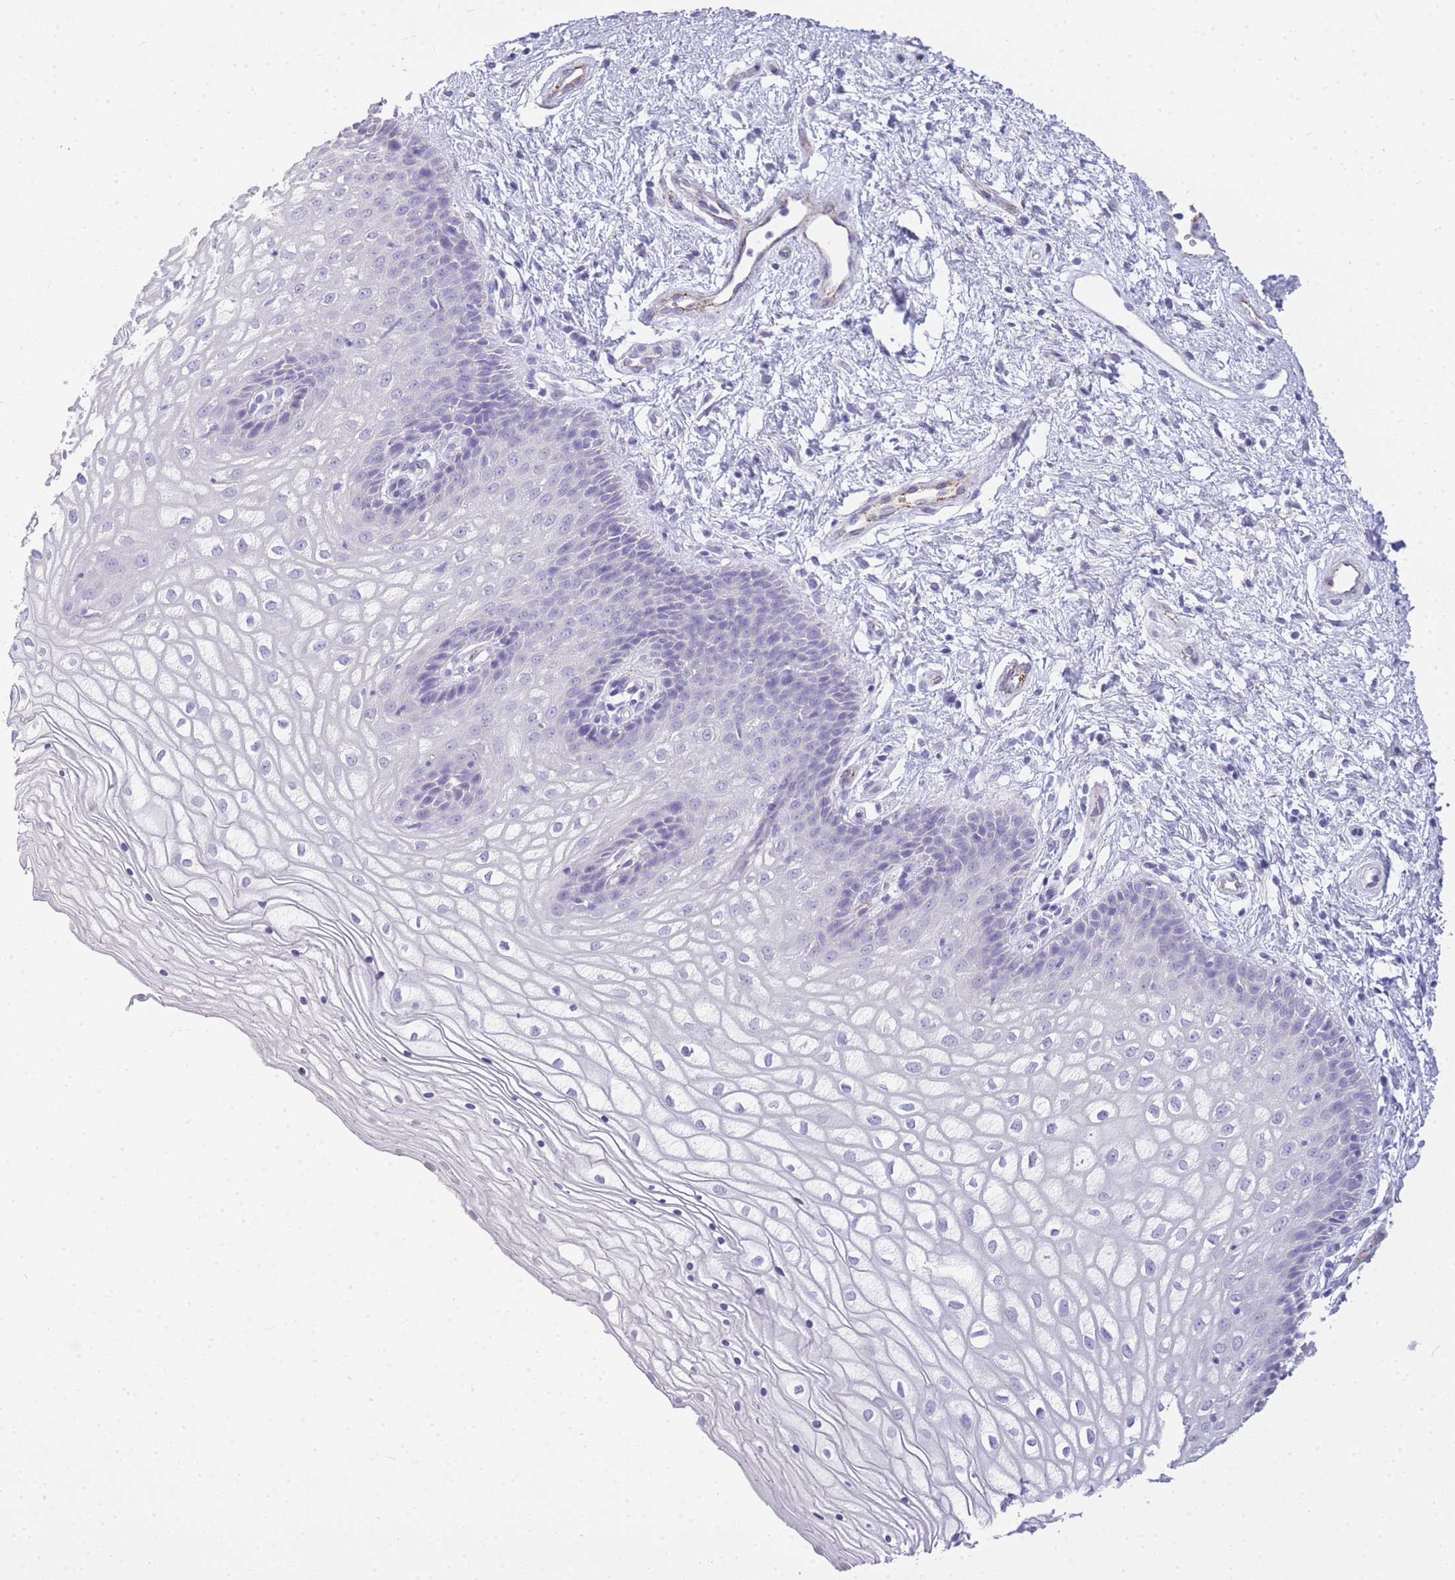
{"staining": {"intensity": "negative", "quantity": "none", "location": "none"}, "tissue": "vagina", "cell_type": "Squamous epithelial cells", "image_type": "normal", "snomed": [{"axis": "morphology", "description": "Normal tissue, NOS"}, {"axis": "topography", "description": "Vagina"}], "caption": "Immunohistochemistry of unremarkable vagina reveals no positivity in squamous epithelial cells.", "gene": "RHO", "patient": {"sex": "female", "age": 34}}